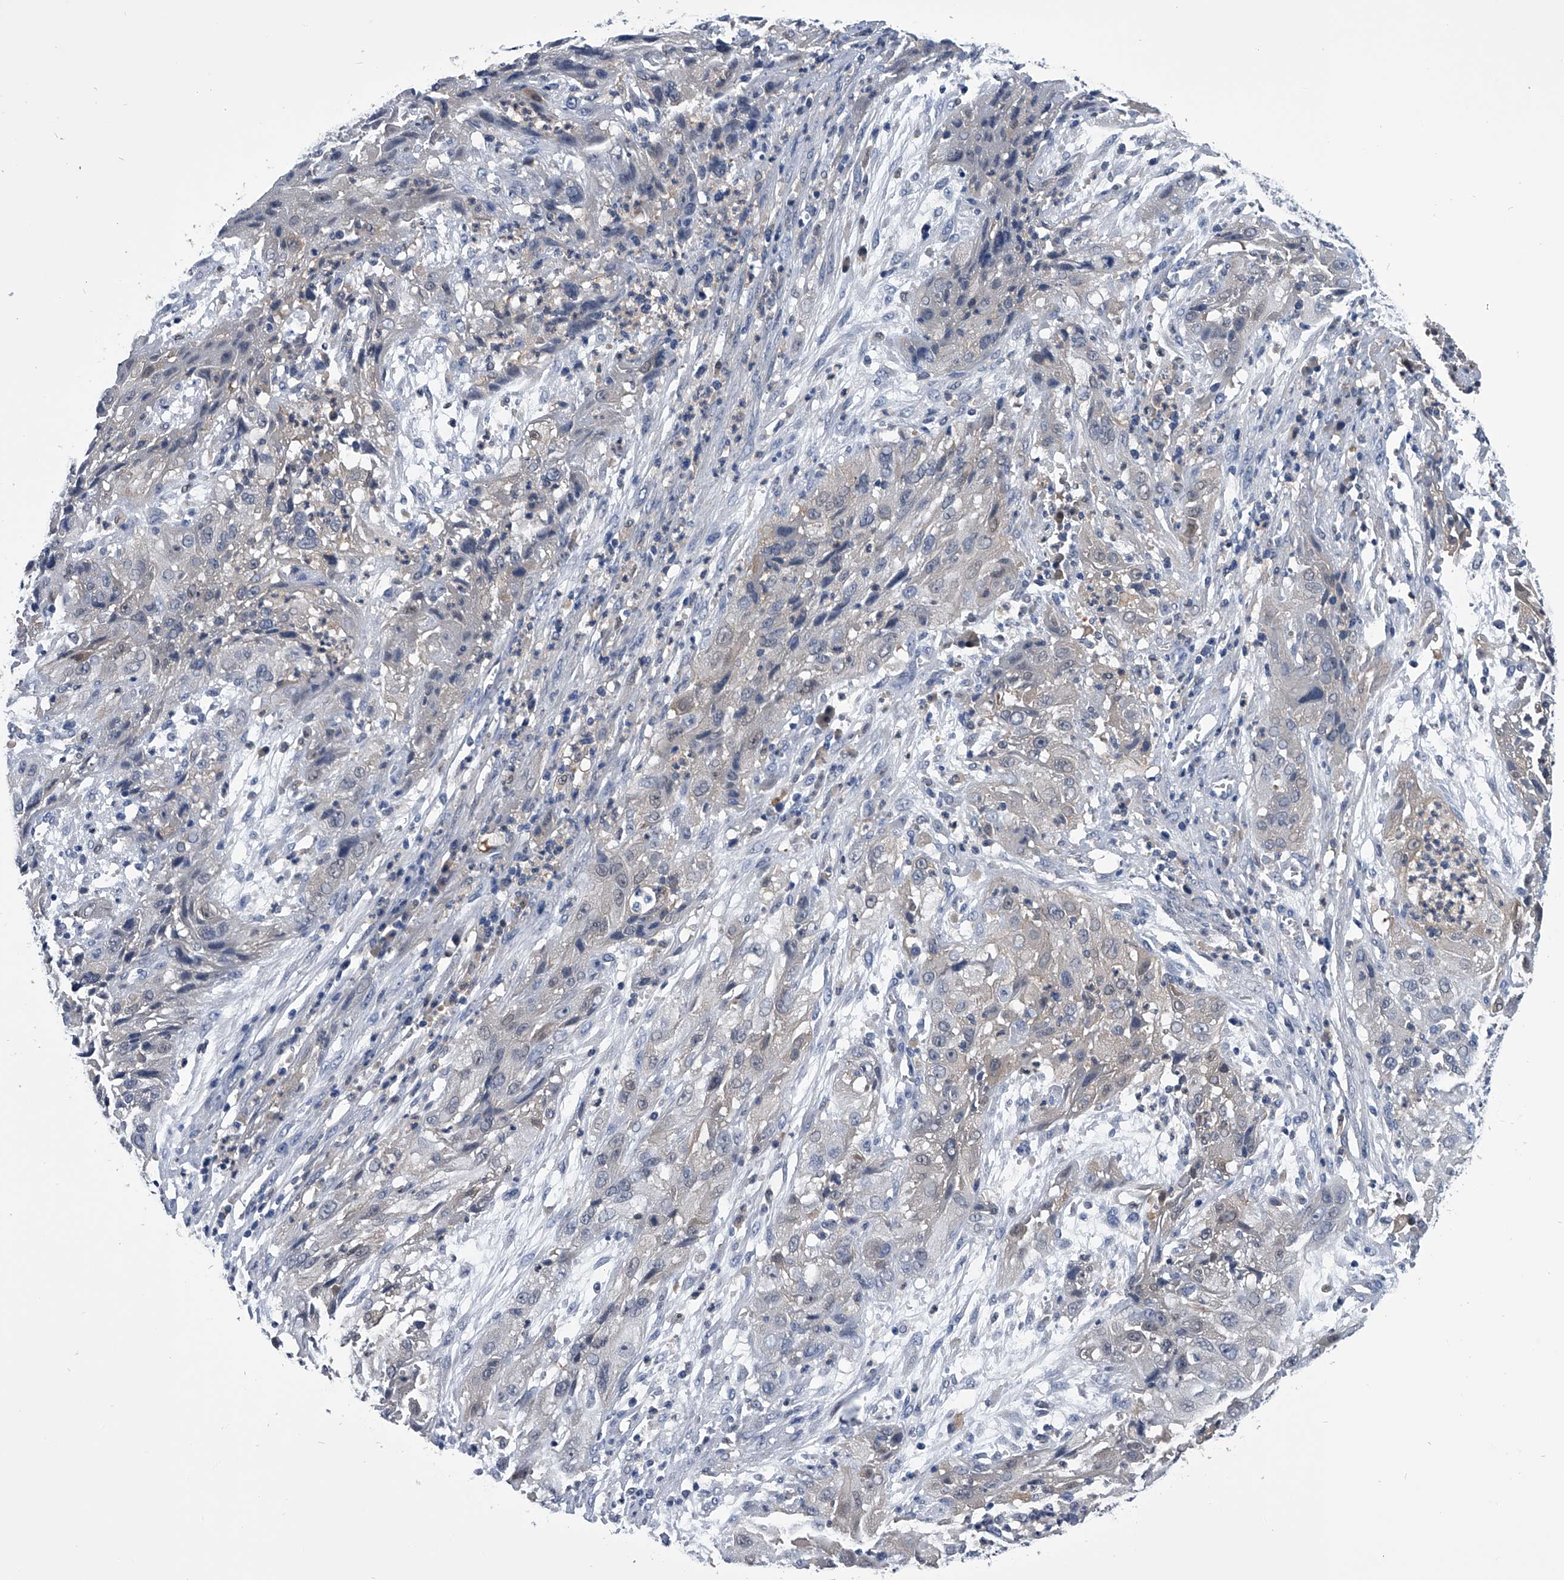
{"staining": {"intensity": "weak", "quantity": "<25%", "location": "cytoplasmic/membranous"}, "tissue": "cervical cancer", "cell_type": "Tumor cells", "image_type": "cancer", "snomed": [{"axis": "morphology", "description": "Squamous cell carcinoma, NOS"}, {"axis": "topography", "description": "Cervix"}], "caption": "This is a image of immunohistochemistry staining of cervical cancer, which shows no positivity in tumor cells.", "gene": "PDXK", "patient": {"sex": "female", "age": 32}}